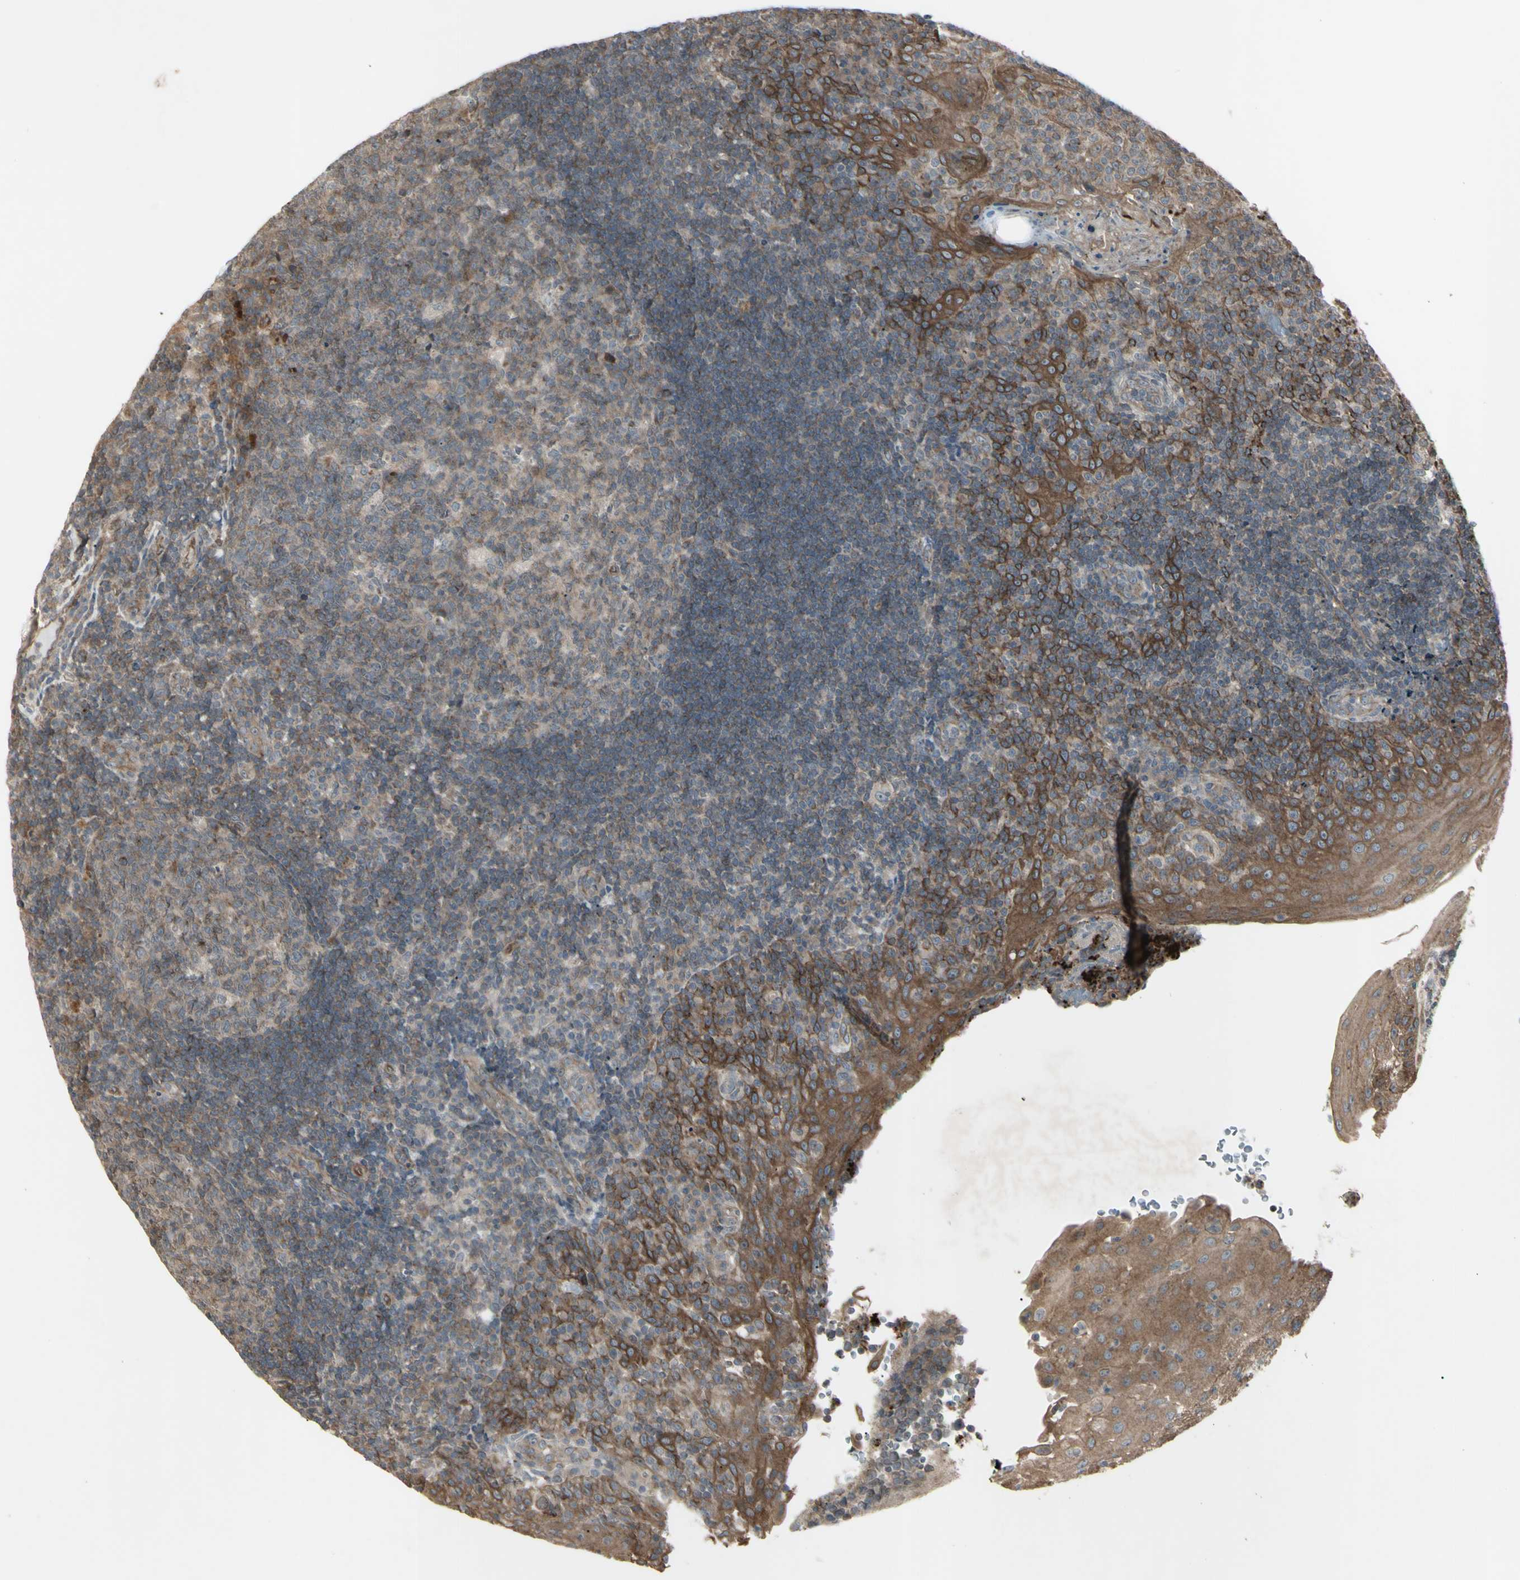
{"staining": {"intensity": "weak", "quantity": ">75%", "location": "cytoplasmic/membranous"}, "tissue": "tonsil", "cell_type": "Germinal center cells", "image_type": "normal", "snomed": [{"axis": "morphology", "description": "Normal tissue, NOS"}, {"axis": "topography", "description": "Tonsil"}], "caption": "A high-resolution image shows IHC staining of unremarkable tonsil, which demonstrates weak cytoplasmic/membranous positivity in approximately >75% of germinal center cells.", "gene": "JAG1", "patient": {"sex": "female", "age": 40}}